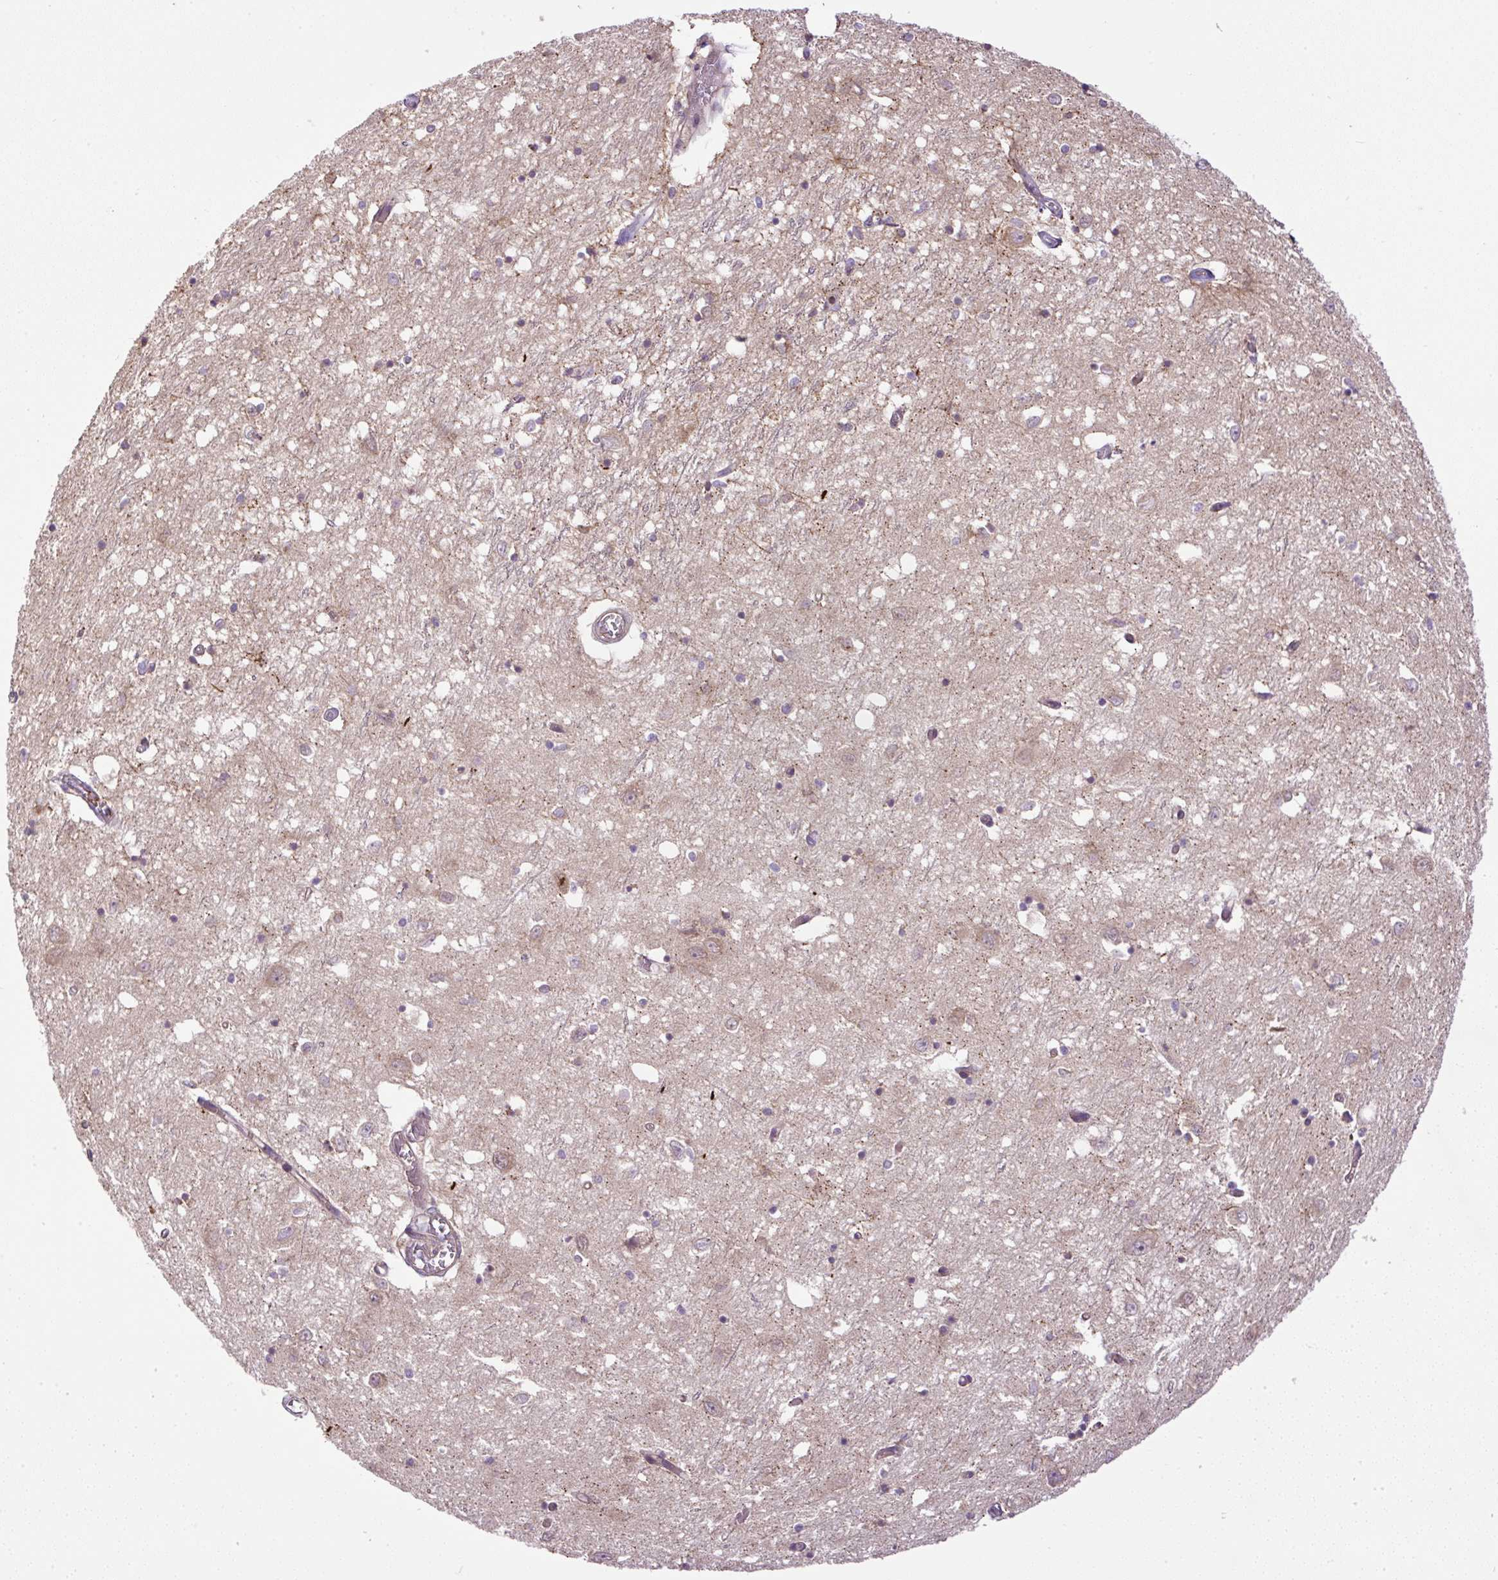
{"staining": {"intensity": "weak", "quantity": "25%-75%", "location": "cytoplasmic/membranous"}, "tissue": "caudate", "cell_type": "Glial cells", "image_type": "normal", "snomed": [{"axis": "morphology", "description": "Normal tissue, NOS"}, {"axis": "topography", "description": "Lateral ventricle wall"}], "caption": "This photomicrograph reveals immunohistochemistry (IHC) staining of benign caudate, with low weak cytoplasmic/membranous expression in approximately 25%-75% of glial cells.", "gene": "ZNF547", "patient": {"sex": "male", "age": 70}}